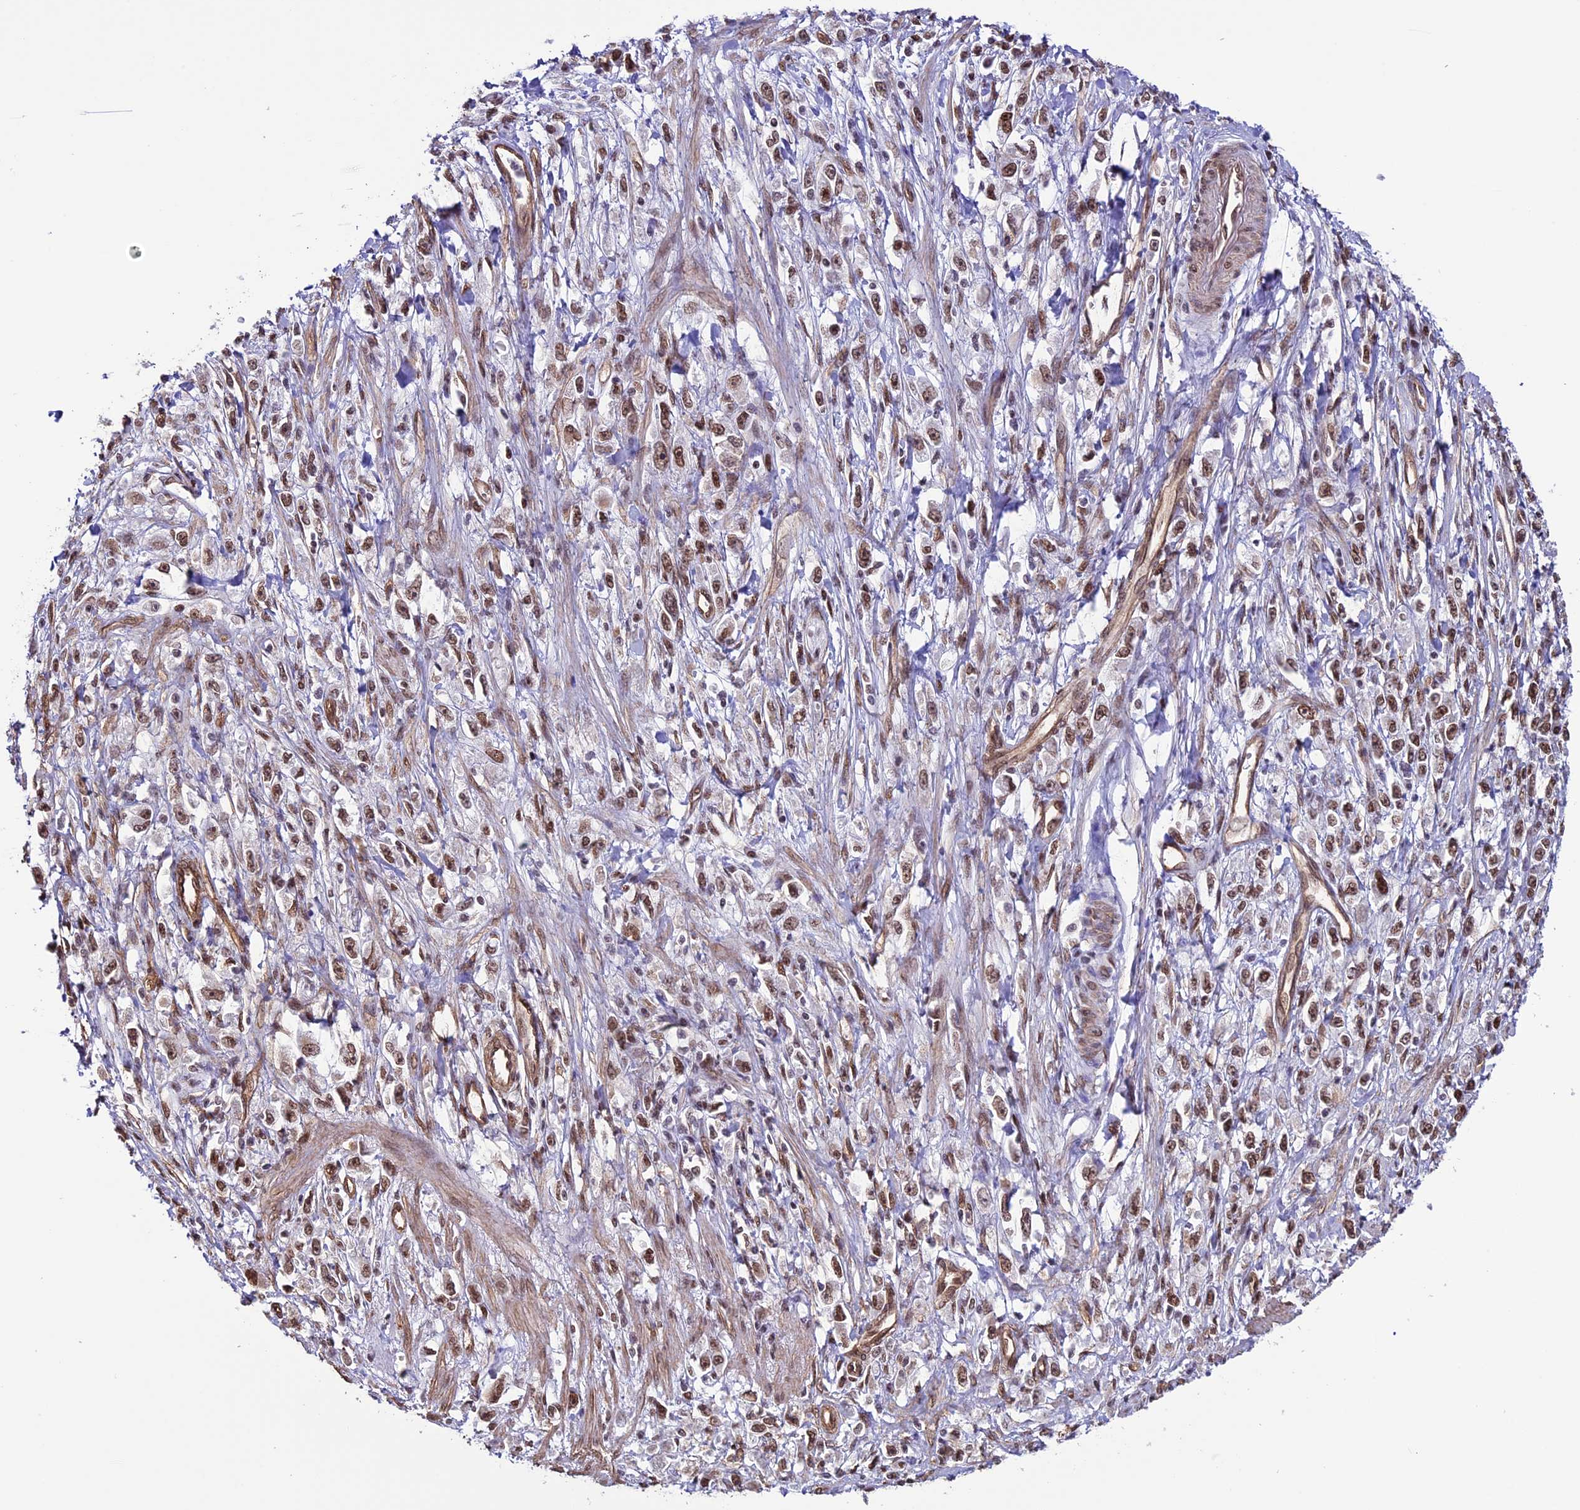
{"staining": {"intensity": "moderate", "quantity": ">75%", "location": "nuclear"}, "tissue": "stomach cancer", "cell_type": "Tumor cells", "image_type": "cancer", "snomed": [{"axis": "morphology", "description": "Adenocarcinoma, NOS"}, {"axis": "topography", "description": "Stomach"}], "caption": "IHC (DAB (3,3'-diaminobenzidine)) staining of stomach cancer demonstrates moderate nuclear protein positivity in about >75% of tumor cells.", "gene": "MPHOSPH8", "patient": {"sex": "female", "age": 59}}